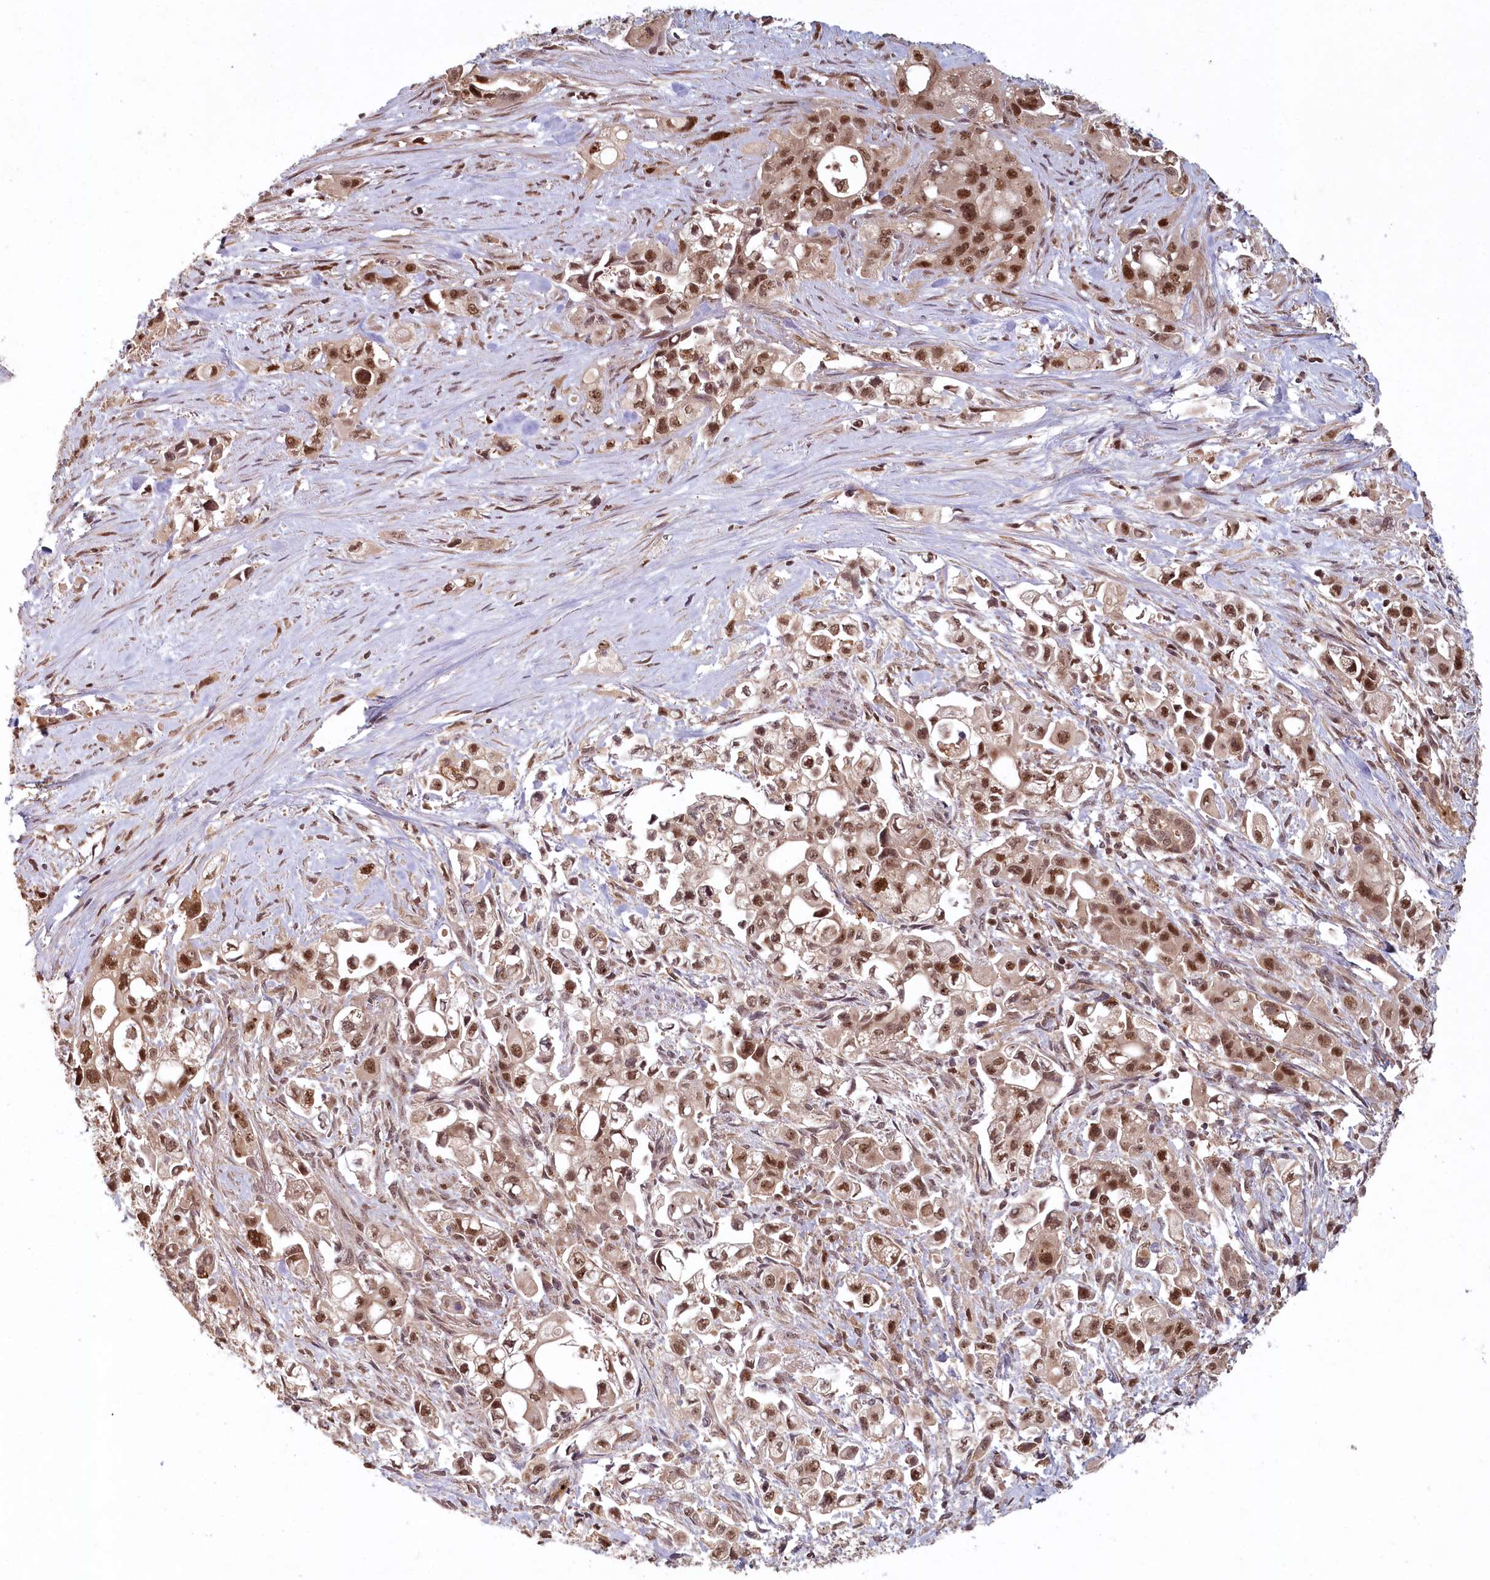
{"staining": {"intensity": "moderate", "quantity": ">75%", "location": "nuclear"}, "tissue": "pancreatic cancer", "cell_type": "Tumor cells", "image_type": "cancer", "snomed": [{"axis": "morphology", "description": "Adenocarcinoma, NOS"}, {"axis": "topography", "description": "Pancreas"}], "caption": "Protein staining of pancreatic adenocarcinoma tissue reveals moderate nuclear positivity in about >75% of tumor cells.", "gene": "WAPL", "patient": {"sex": "female", "age": 66}}